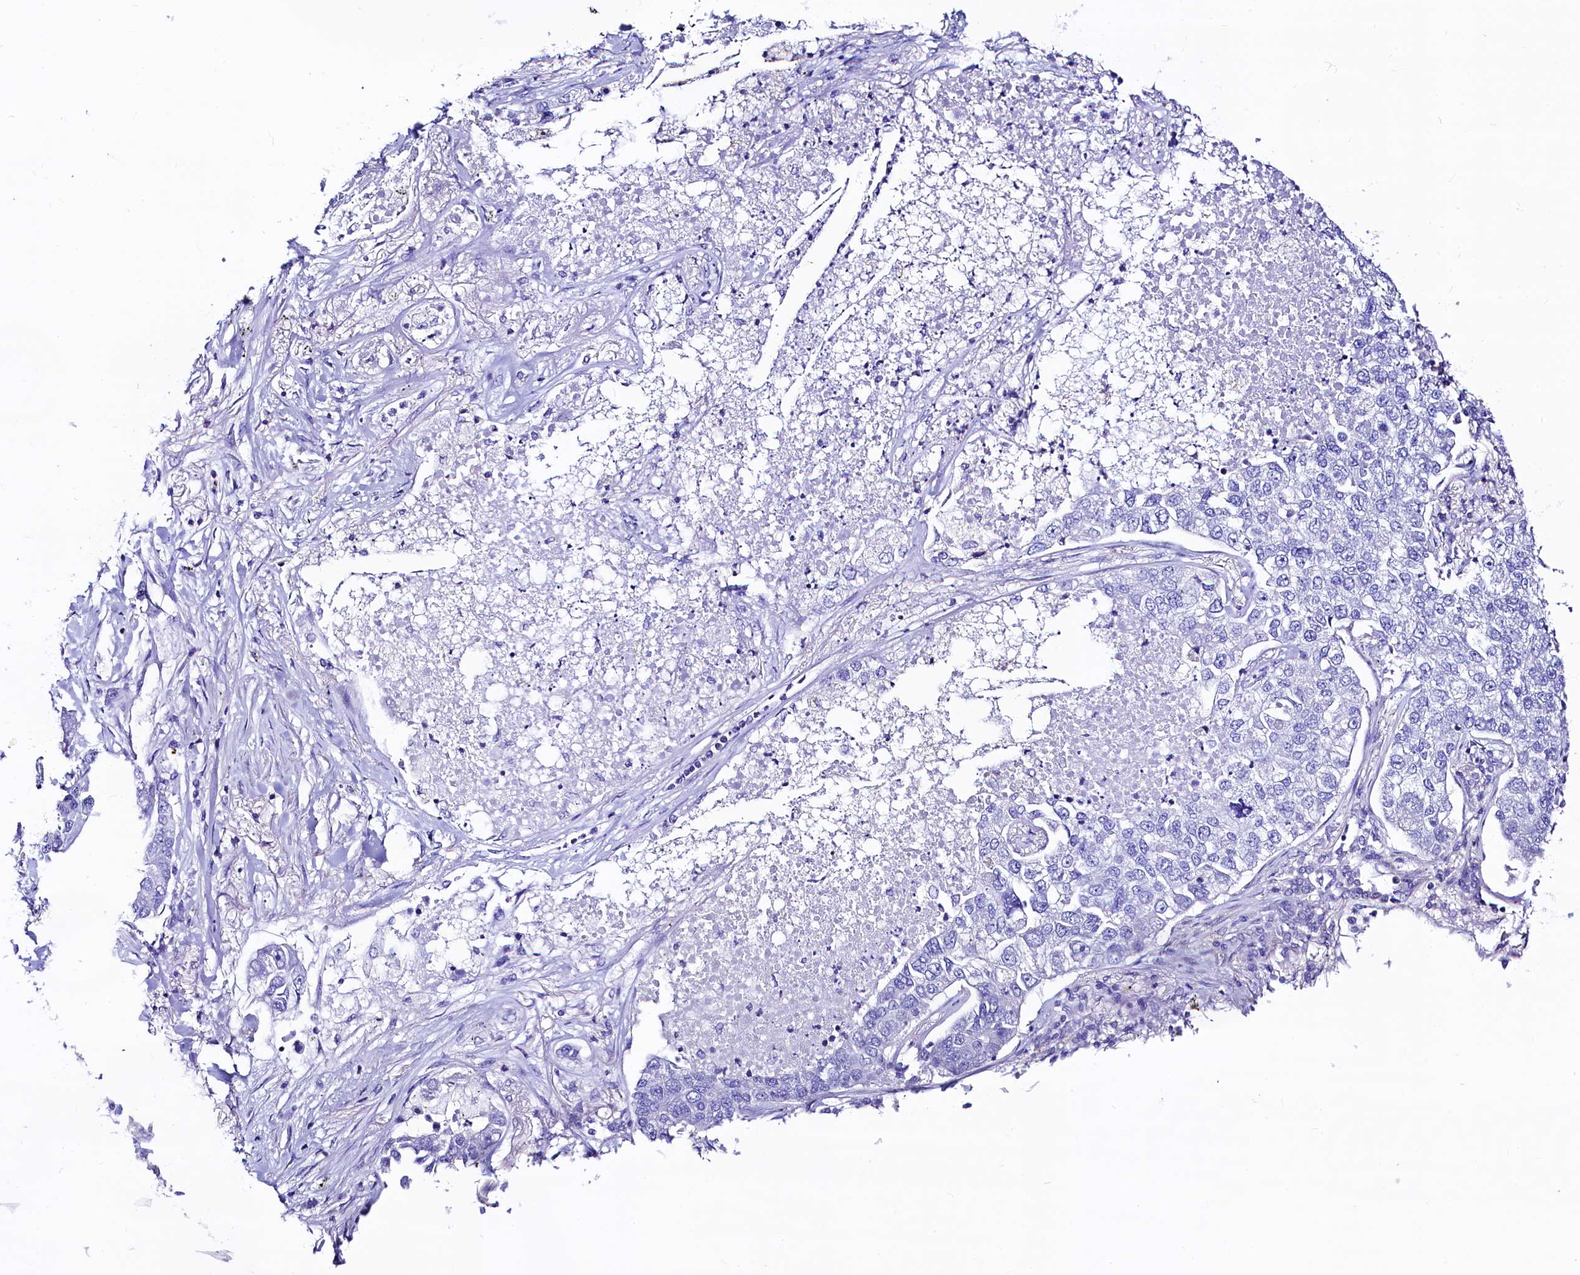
{"staining": {"intensity": "negative", "quantity": "none", "location": "none"}, "tissue": "lung cancer", "cell_type": "Tumor cells", "image_type": "cancer", "snomed": [{"axis": "morphology", "description": "Adenocarcinoma, NOS"}, {"axis": "topography", "description": "Lung"}], "caption": "Immunohistochemistry (IHC) image of human adenocarcinoma (lung) stained for a protein (brown), which reveals no staining in tumor cells. Nuclei are stained in blue.", "gene": "RBP3", "patient": {"sex": "male", "age": 49}}